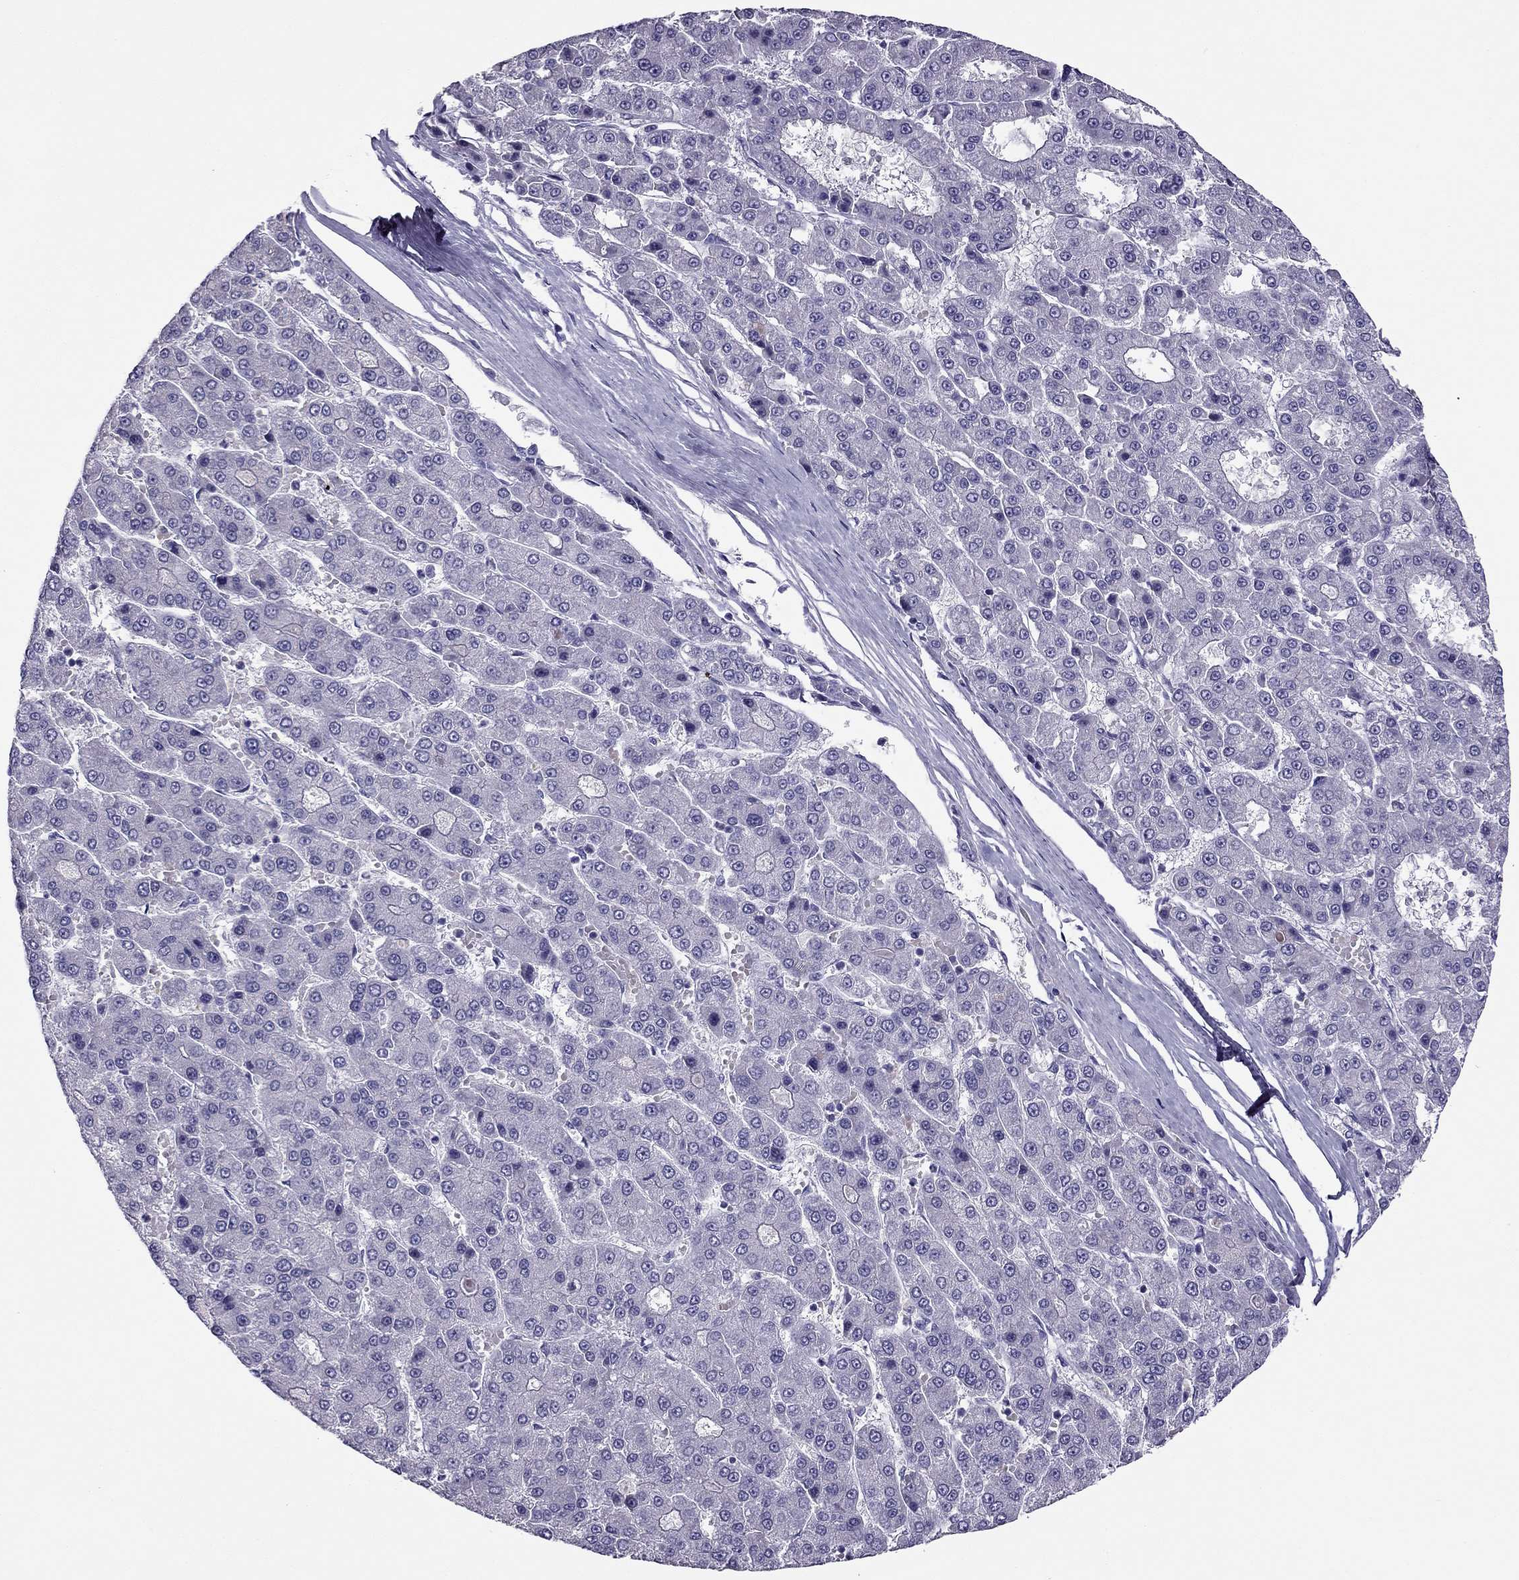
{"staining": {"intensity": "negative", "quantity": "none", "location": "none"}, "tissue": "liver cancer", "cell_type": "Tumor cells", "image_type": "cancer", "snomed": [{"axis": "morphology", "description": "Carcinoma, Hepatocellular, NOS"}, {"axis": "topography", "description": "Liver"}], "caption": "The IHC image has no significant staining in tumor cells of liver cancer tissue. Brightfield microscopy of IHC stained with DAB (brown) and hematoxylin (blue), captured at high magnification.", "gene": "PDE6A", "patient": {"sex": "male", "age": 70}}